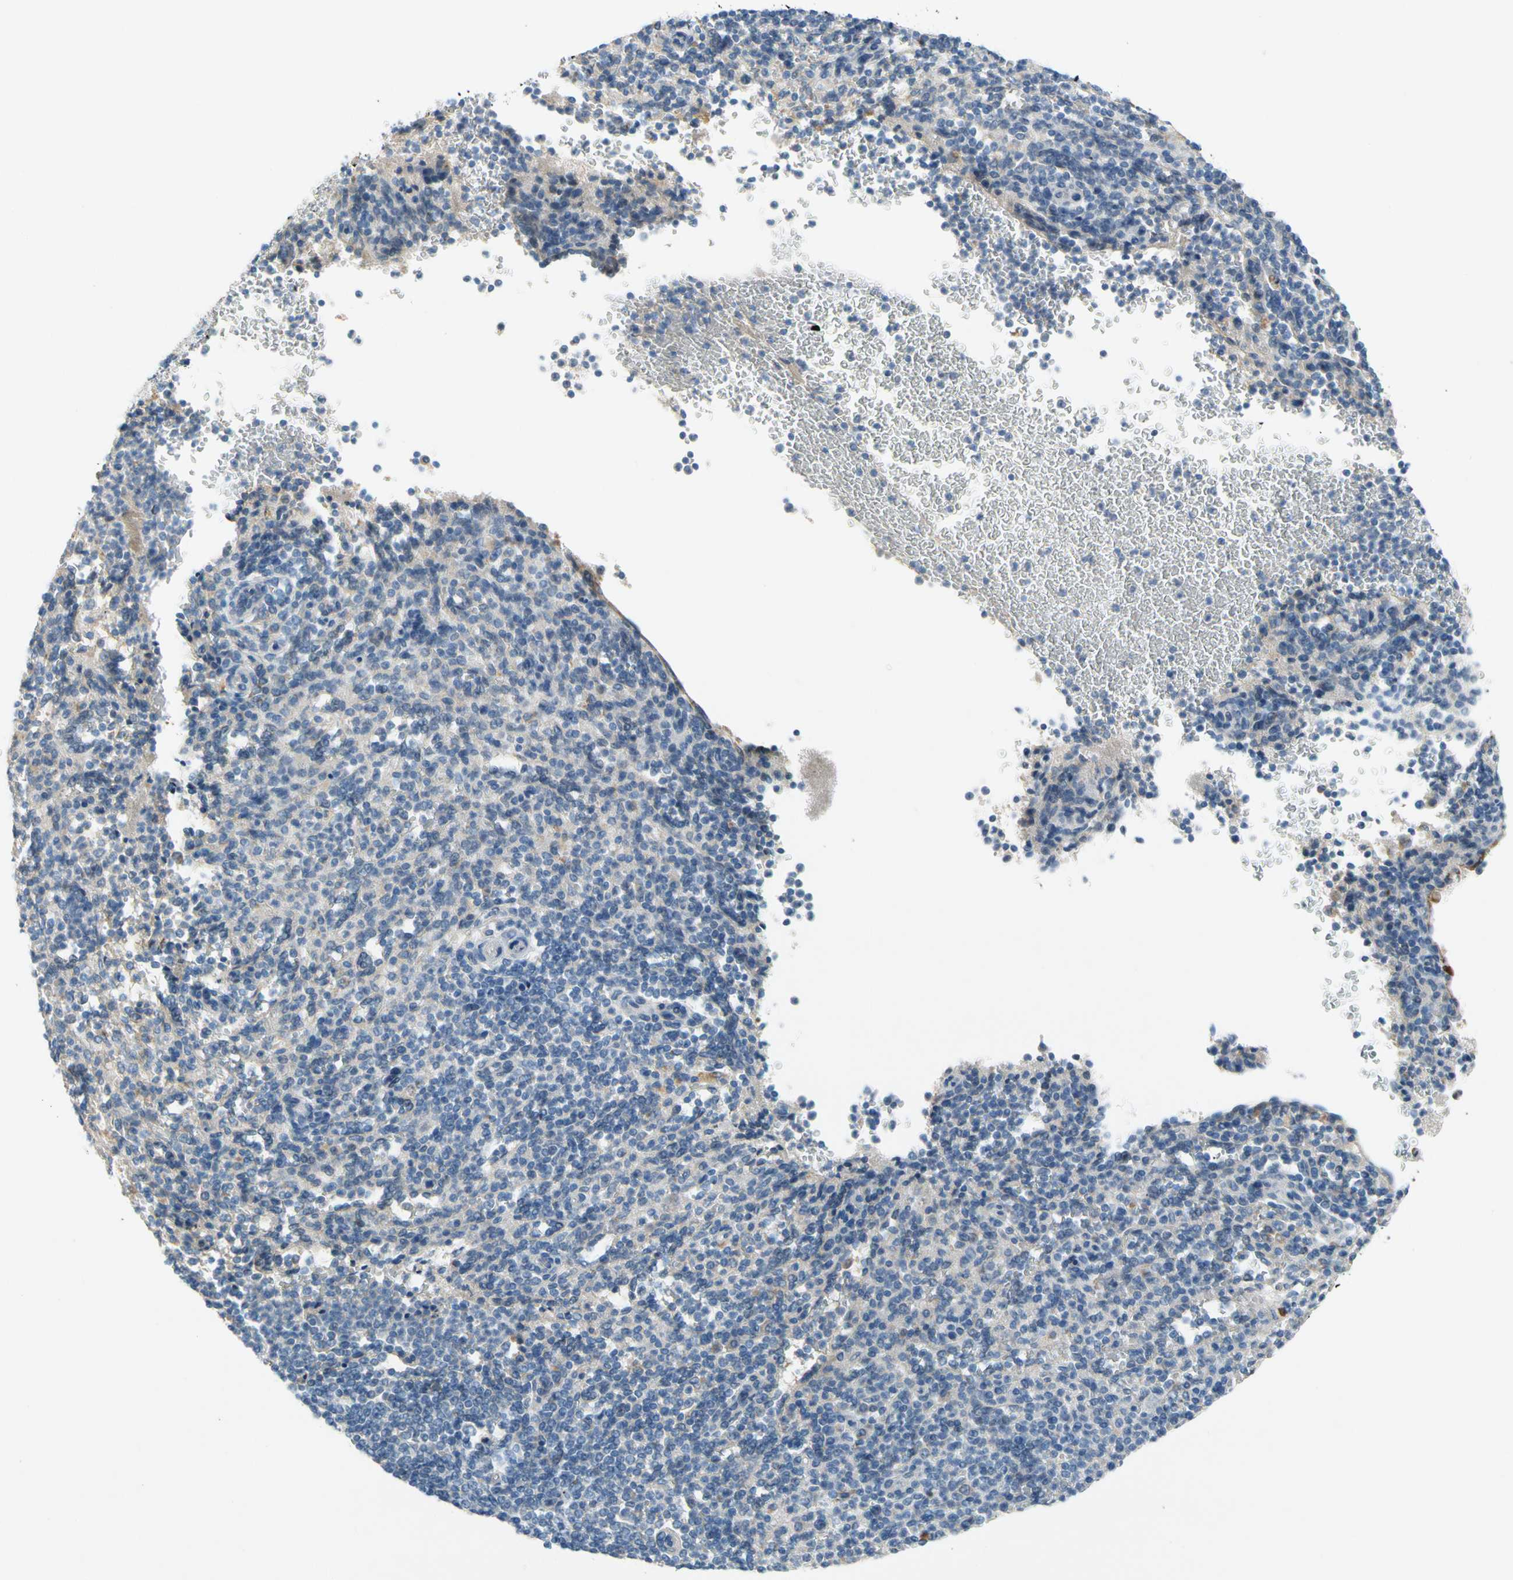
{"staining": {"intensity": "negative", "quantity": "none", "location": "none"}, "tissue": "spleen", "cell_type": "Cells in red pulp", "image_type": "normal", "snomed": [{"axis": "morphology", "description": "Normal tissue, NOS"}, {"axis": "topography", "description": "Spleen"}], "caption": "Immunohistochemistry micrograph of unremarkable human spleen stained for a protein (brown), which shows no expression in cells in red pulp. The staining was performed using DAB to visualize the protein expression in brown, while the nuclei were stained in blue with hematoxylin (Magnification: 20x).", "gene": "CNDP1", "patient": {"sex": "female", "age": 74}}